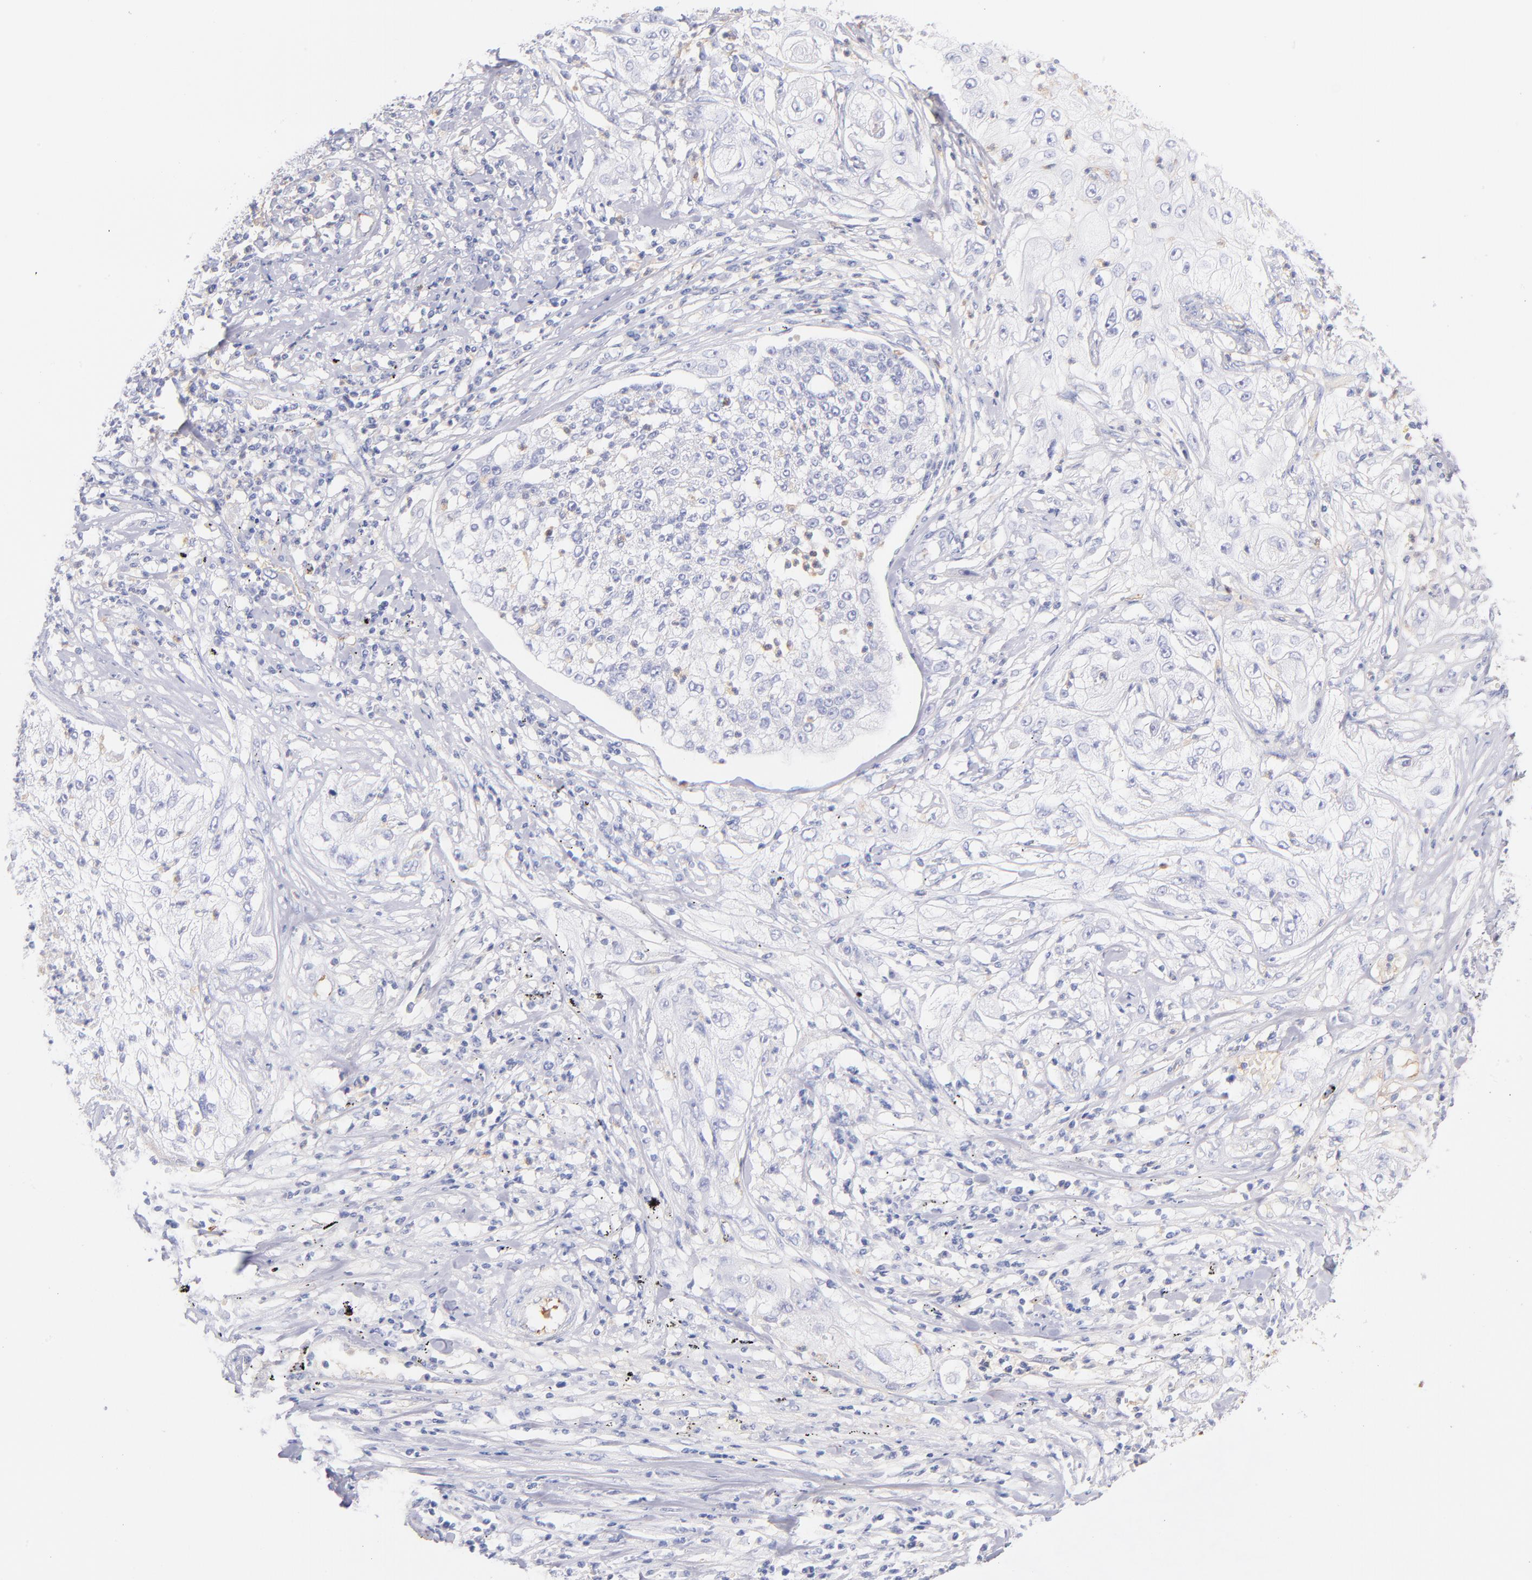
{"staining": {"intensity": "negative", "quantity": "none", "location": "none"}, "tissue": "lung cancer", "cell_type": "Tumor cells", "image_type": "cancer", "snomed": [{"axis": "morphology", "description": "Inflammation, NOS"}, {"axis": "morphology", "description": "Squamous cell carcinoma, NOS"}, {"axis": "topography", "description": "Lymph node"}, {"axis": "topography", "description": "Soft tissue"}, {"axis": "topography", "description": "Lung"}], "caption": "High magnification brightfield microscopy of lung squamous cell carcinoma stained with DAB (brown) and counterstained with hematoxylin (blue): tumor cells show no significant staining. The staining was performed using DAB (3,3'-diaminobenzidine) to visualize the protein expression in brown, while the nuclei were stained in blue with hematoxylin (Magnification: 20x).", "gene": "HP", "patient": {"sex": "male", "age": 66}}